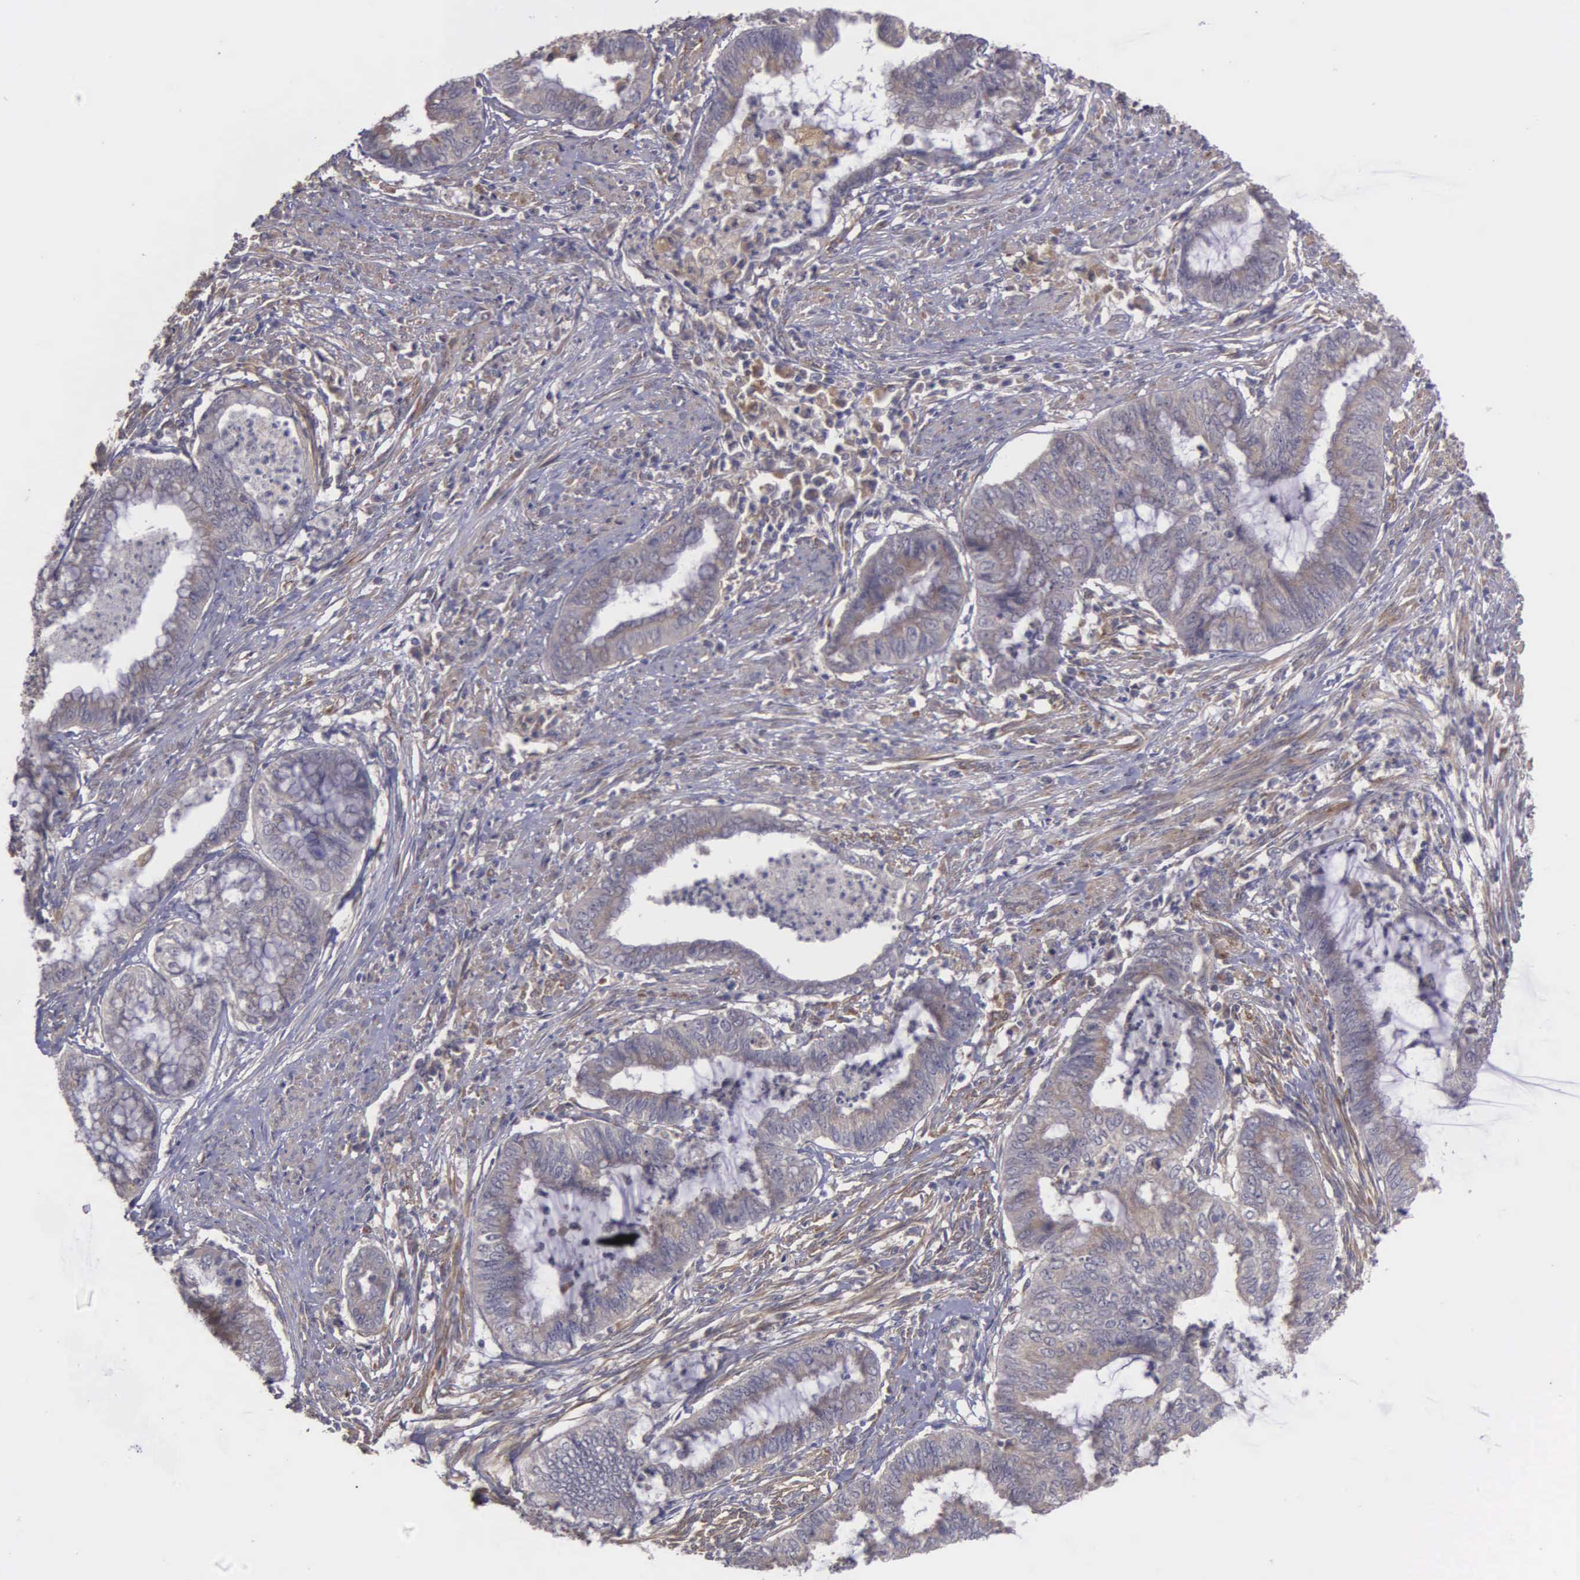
{"staining": {"intensity": "weak", "quantity": ">75%", "location": "cytoplasmic/membranous"}, "tissue": "endometrial cancer", "cell_type": "Tumor cells", "image_type": "cancer", "snomed": [{"axis": "morphology", "description": "Necrosis, NOS"}, {"axis": "morphology", "description": "Adenocarcinoma, NOS"}, {"axis": "topography", "description": "Endometrium"}], "caption": "Protein analysis of endometrial cancer tissue shows weak cytoplasmic/membranous staining in approximately >75% of tumor cells. (brown staining indicates protein expression, while blue staining denotes nuclei).", "gene": "RTL10", "patient": {"sex": "female", "age": 79}}